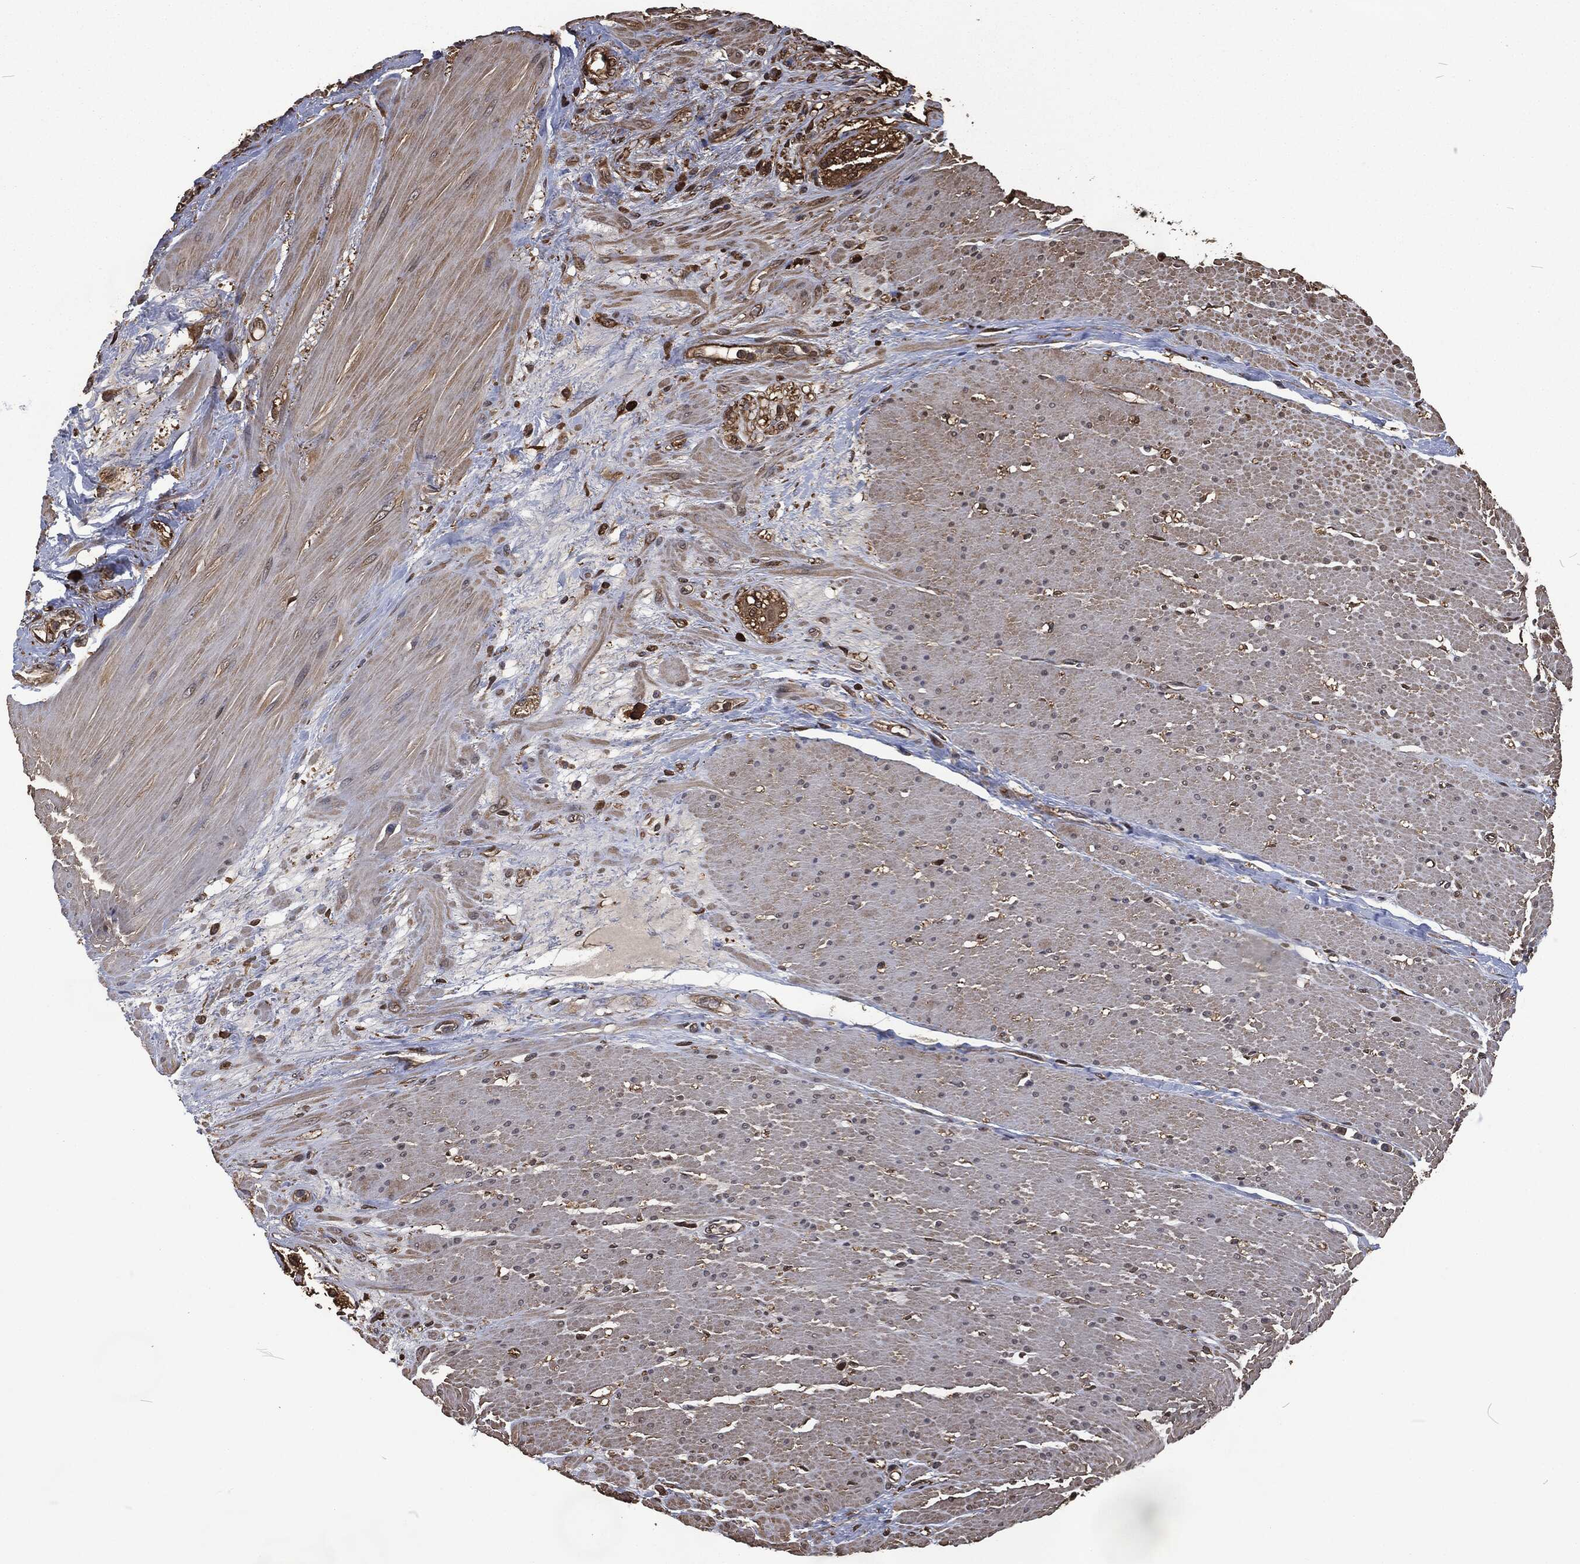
{"staining": {"intensity": "negative", "quantity": "none", "location": "none"}, "tissue": "smooth muscle", "cell_type": "Smooth muscle cells", "image_type": "normal", "snomed": [{"axis": "morphology", "description": "Normal tissue, NOS"}, {"axis": "topography", "description": "Soft tissue"}, {"axis": "topography", "description": "Smooth muscle"}], "caption": "Normal smooth muscle was stained to show a protein in brown. There is no significant staining in smooth muscle cells. (Stains: DAB immunohistochemistry (IHC) with hematoxylin counter stain, Microscopy: brightfield microscopy at high magnification).", "gene": "PRDX4", "patient": {"sex": "male", "age": 72}}